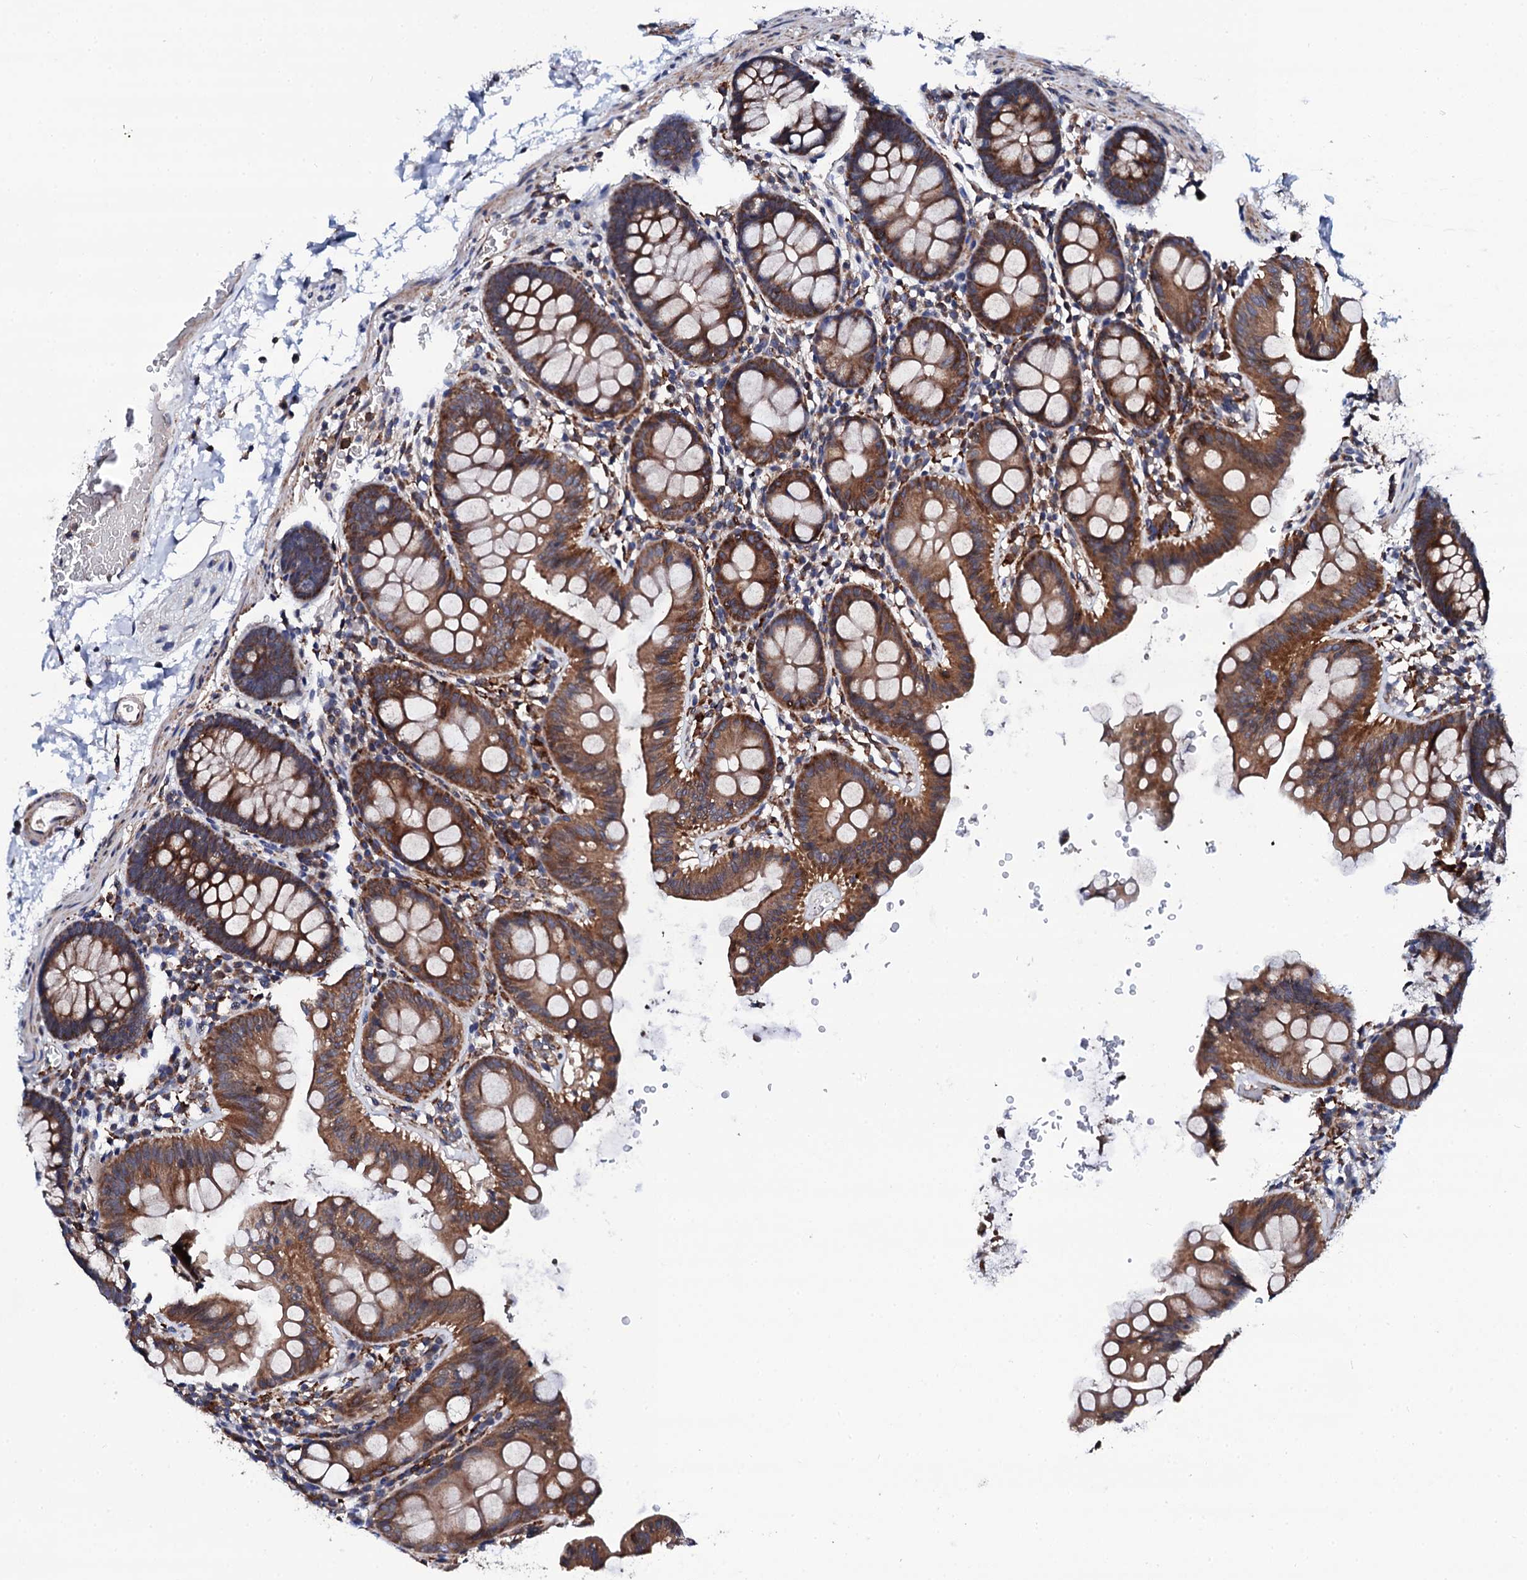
{"staining": {"intensity": "negative", "quantity": "none", "location": "none"}, "tissue": "colon", "cell_type": "Endothelial cells", "image_type": "normal", "snomed": [{"axis": "morphology", "description": "Normal tissue, NOS"}, {"axis": "topography", "description": "Colon"}], "caption": "This is an IHC image of normal human colon. There is no positivity in endothelial cells.", "gene": "COG4", "patient": {"sex": "male", "age": 75}}